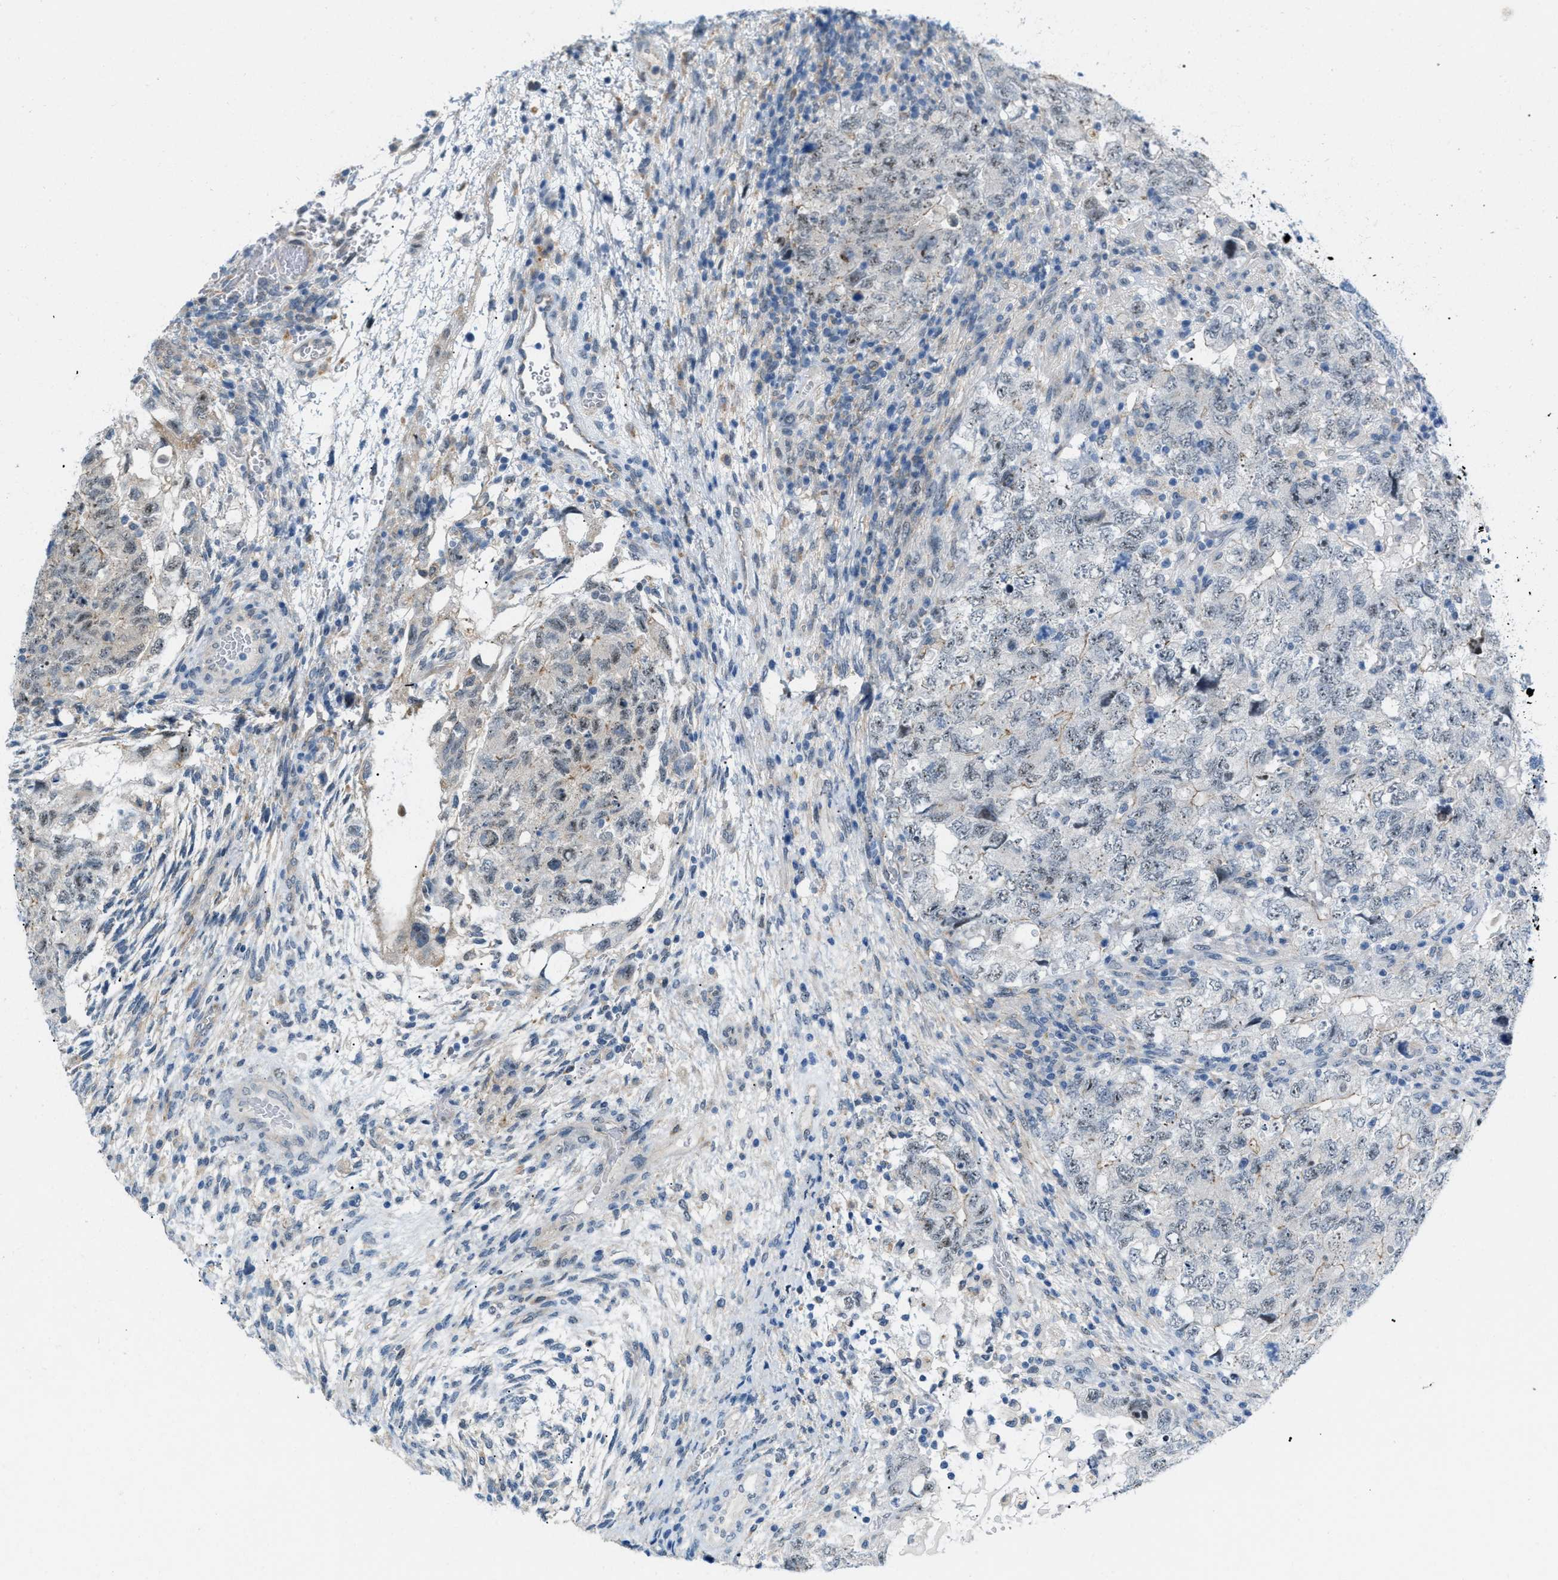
{"staining": {"intensity": "negative", "quantity": "none", "location": "none"}, "tissue": "testis cancer", "cell_type": "Tumor cells", "image_type": "cancer", "snomed": [{"axis": "morphology", "description": "Carcinoma, Embryonal, NOS"}, {"axis": "topography", "description": "Testis"}], "caption": "Tumor cells are negative for protein expression in human testis cancer.", "gene": "PHRF1", "patient": {"sex": "male", "age": 36}}